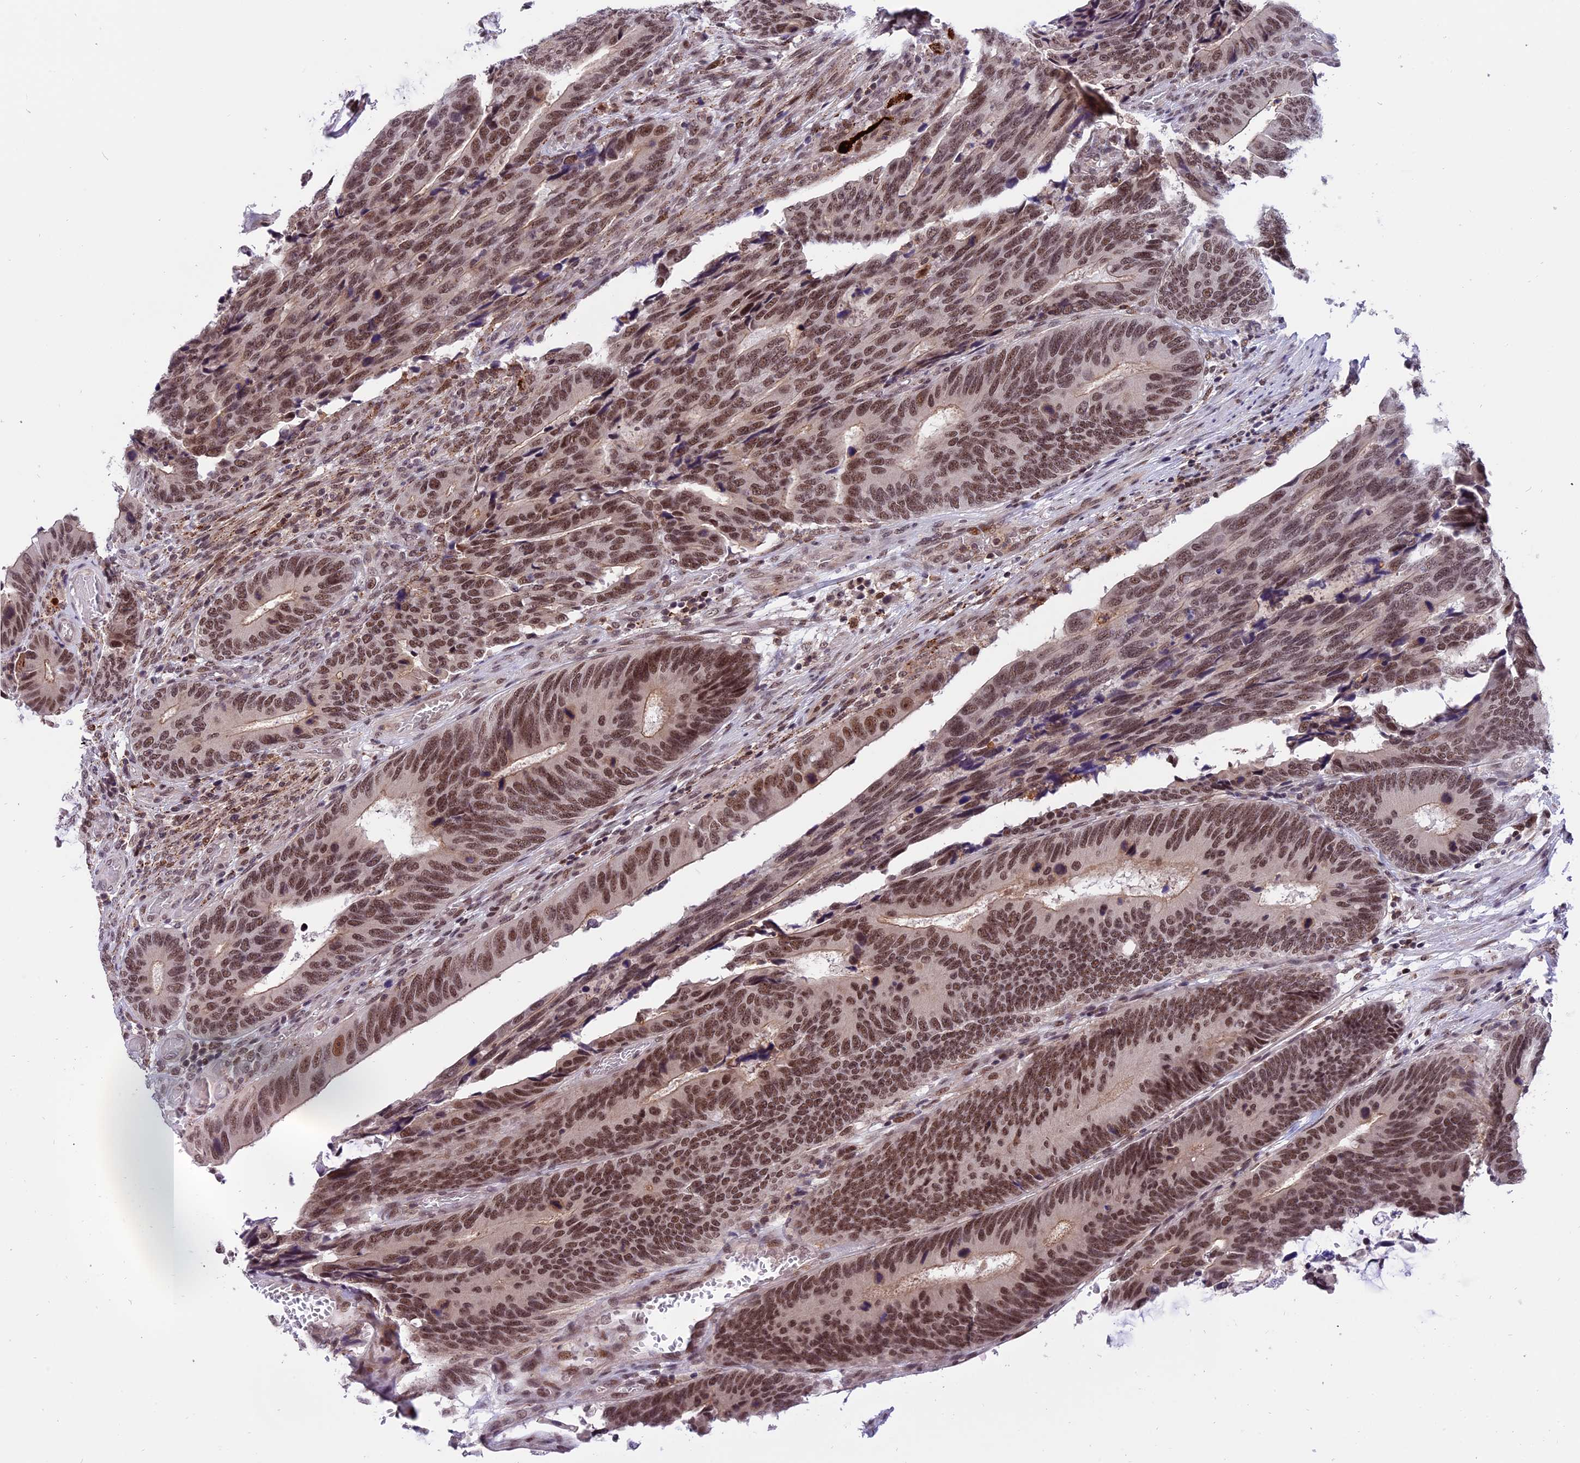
{"staining": {"intensity": "moderate", "quantity": ">75%", "location": "nuclear"}, "tissue": "colorectal cancer", "cell_type": "Tumor cells", "image_type": "cancer", "snomed": [{"axis": "morphology", "description": "Adenocarcinoma, NOS"}, {"axis": "topography", "description": "Colon"}], "caption": "Immunohistochemistry of human colorectal cancer exhibits medium levels of moderate nuclear positivity in approximately >75% of tumor cells.", "gene": "TADA3", "patient": {"sex": "male", "age": 87}}